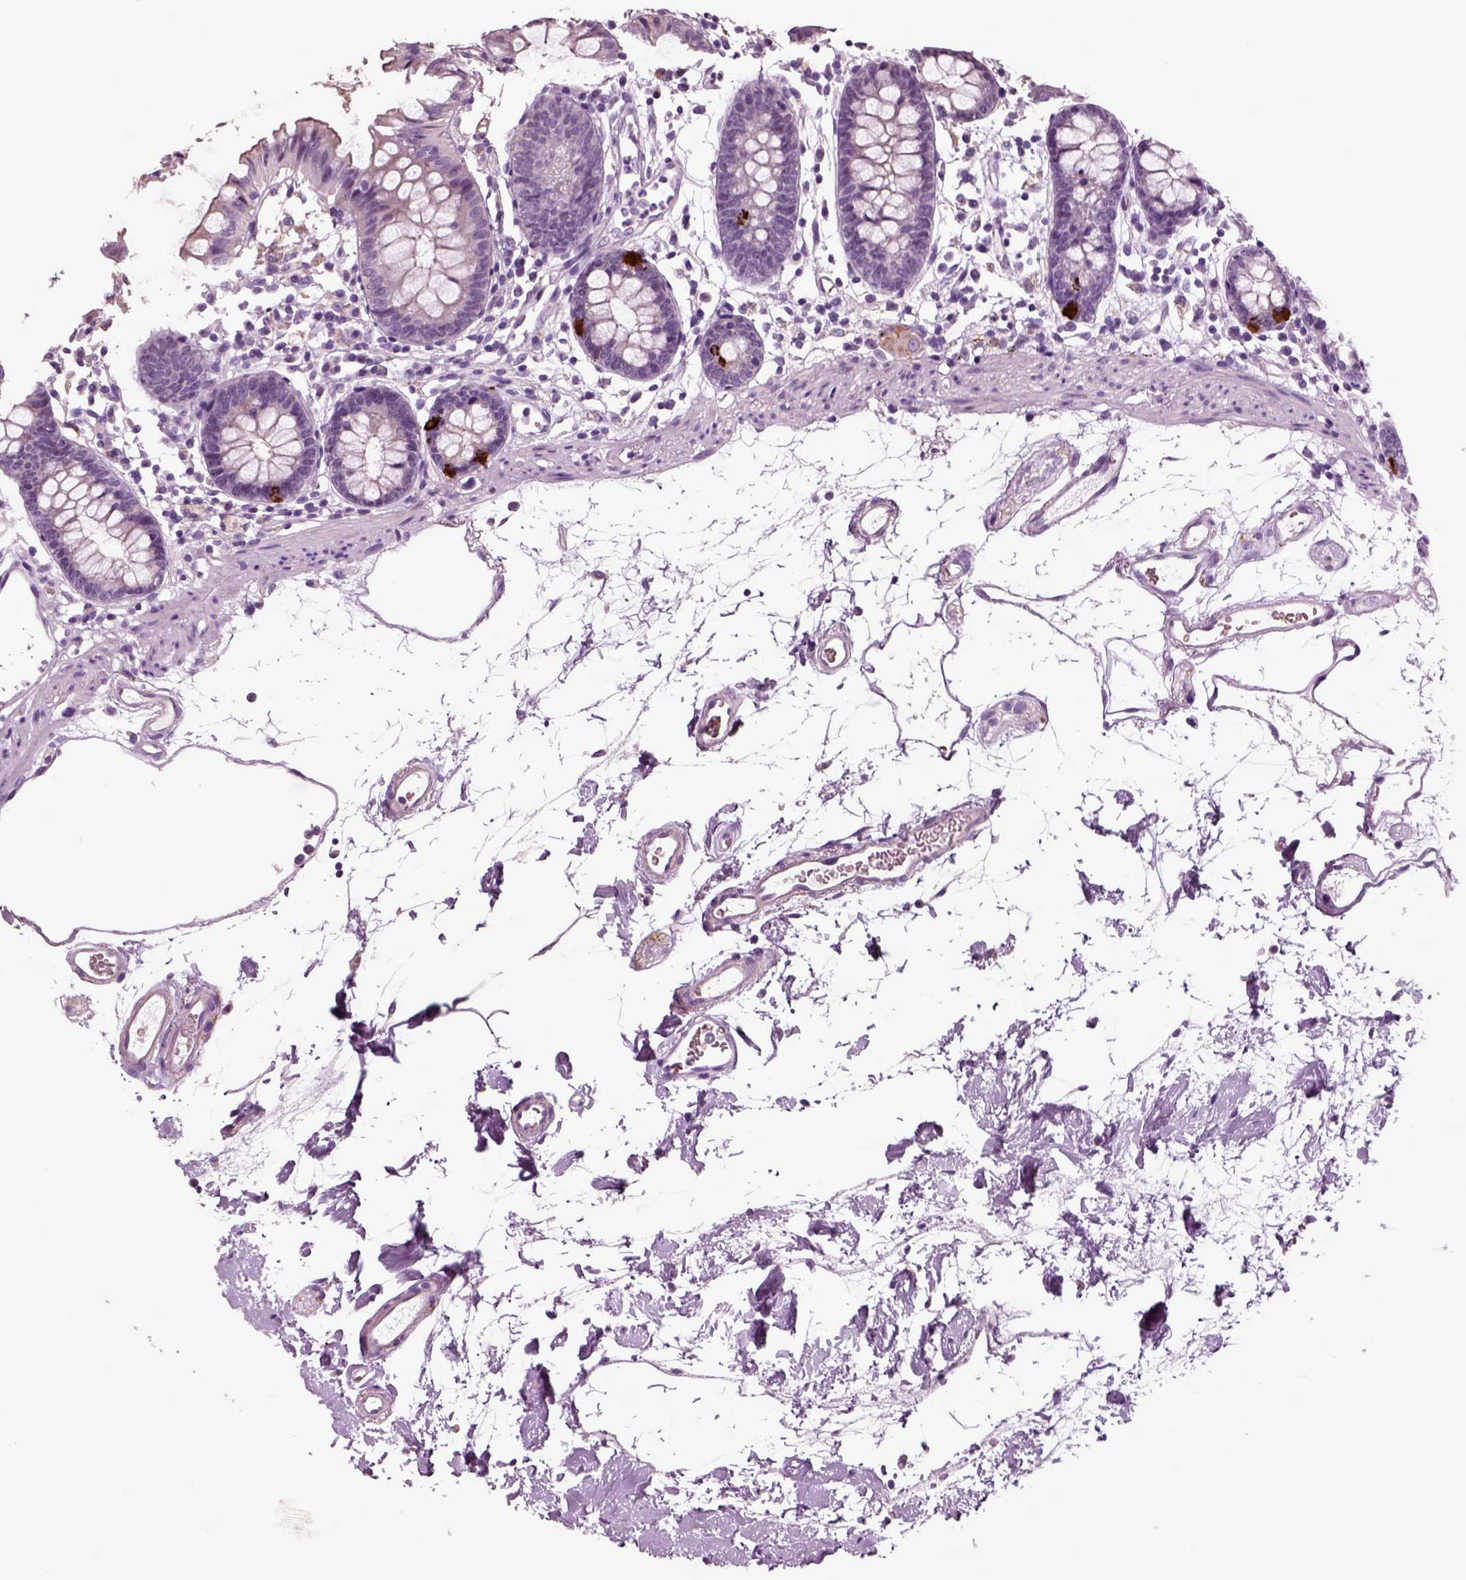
{"staining": {"intensity": "negative", "quantity": "none", "location": "none"}, "tissue": "colon", "cell_type": "Endothelial cells", "image_type": "normal", "snomed": [{"axis": "morphology", "description": "Normal tissue, NOS"}, {"axis": "topography", "description": "Colon"}], "caption": "Protein analysis of normal colon reveals no significant expression in endothelial cells. (Stains: DAB immunohistochemistry (IHC) with hematoxylin counter stain, Microscopy: brightfield microscopy at high magnification).", "gene": "CHGB", "patient": {"sex": "female", "age": 84}}